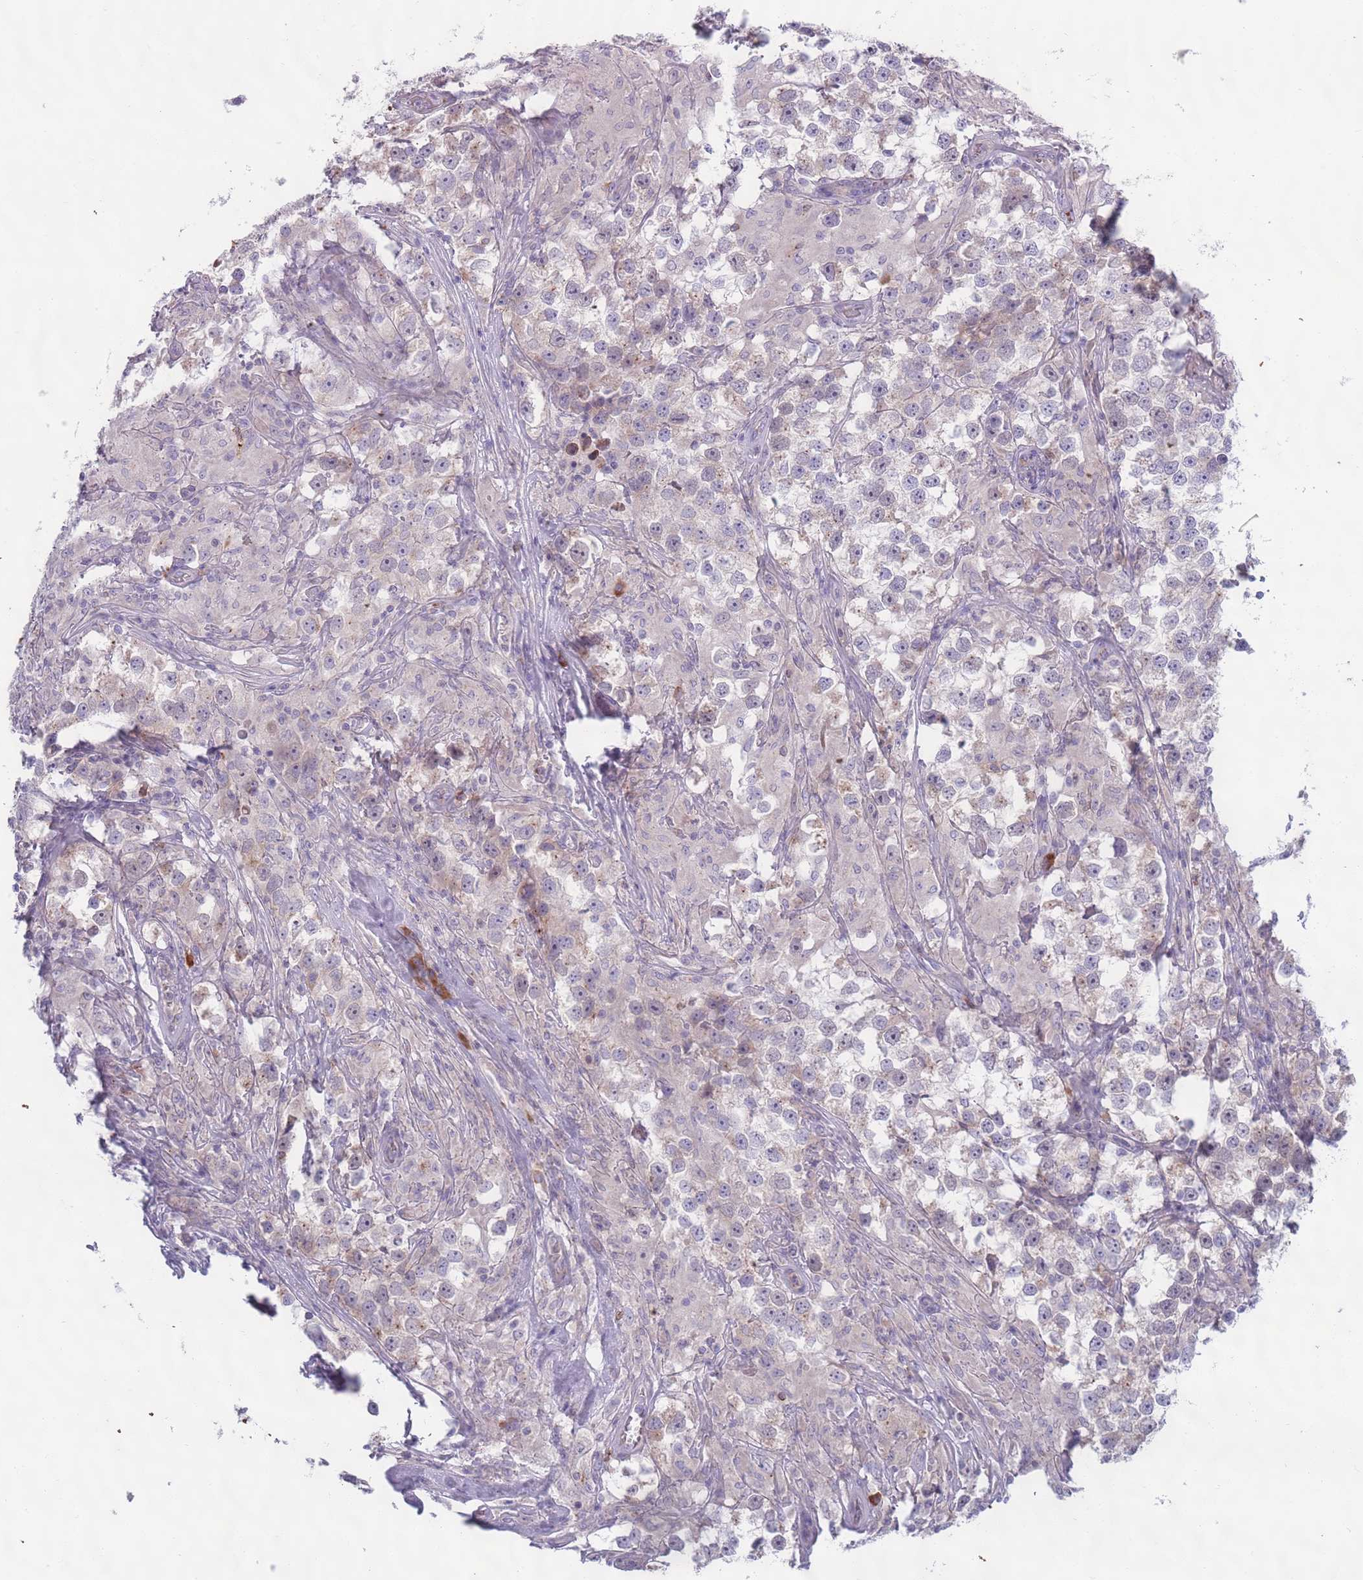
{"staining": {"intensity": "weak", "quantity": "<25%", "location": "cytoplasmic/membranous"}, "tissue": "testis cancer", "cell_type": "Tumor cells", "image_type": "cancer", "snomed": [{"axis": "morphology", "description": "Seminoma, NOS"}, {"axis": "topography", "description": "Testis"}], "caption": "The image displays no significant positivity in tumor cells of seminoma (testis). (Stains: DAB immunohistochemistry with hematoxylin counter stain, Microscopy: brightfield microscopy at high magnification).", "gene": "LTB", "patient": {"sex": "male", "age": 46}}